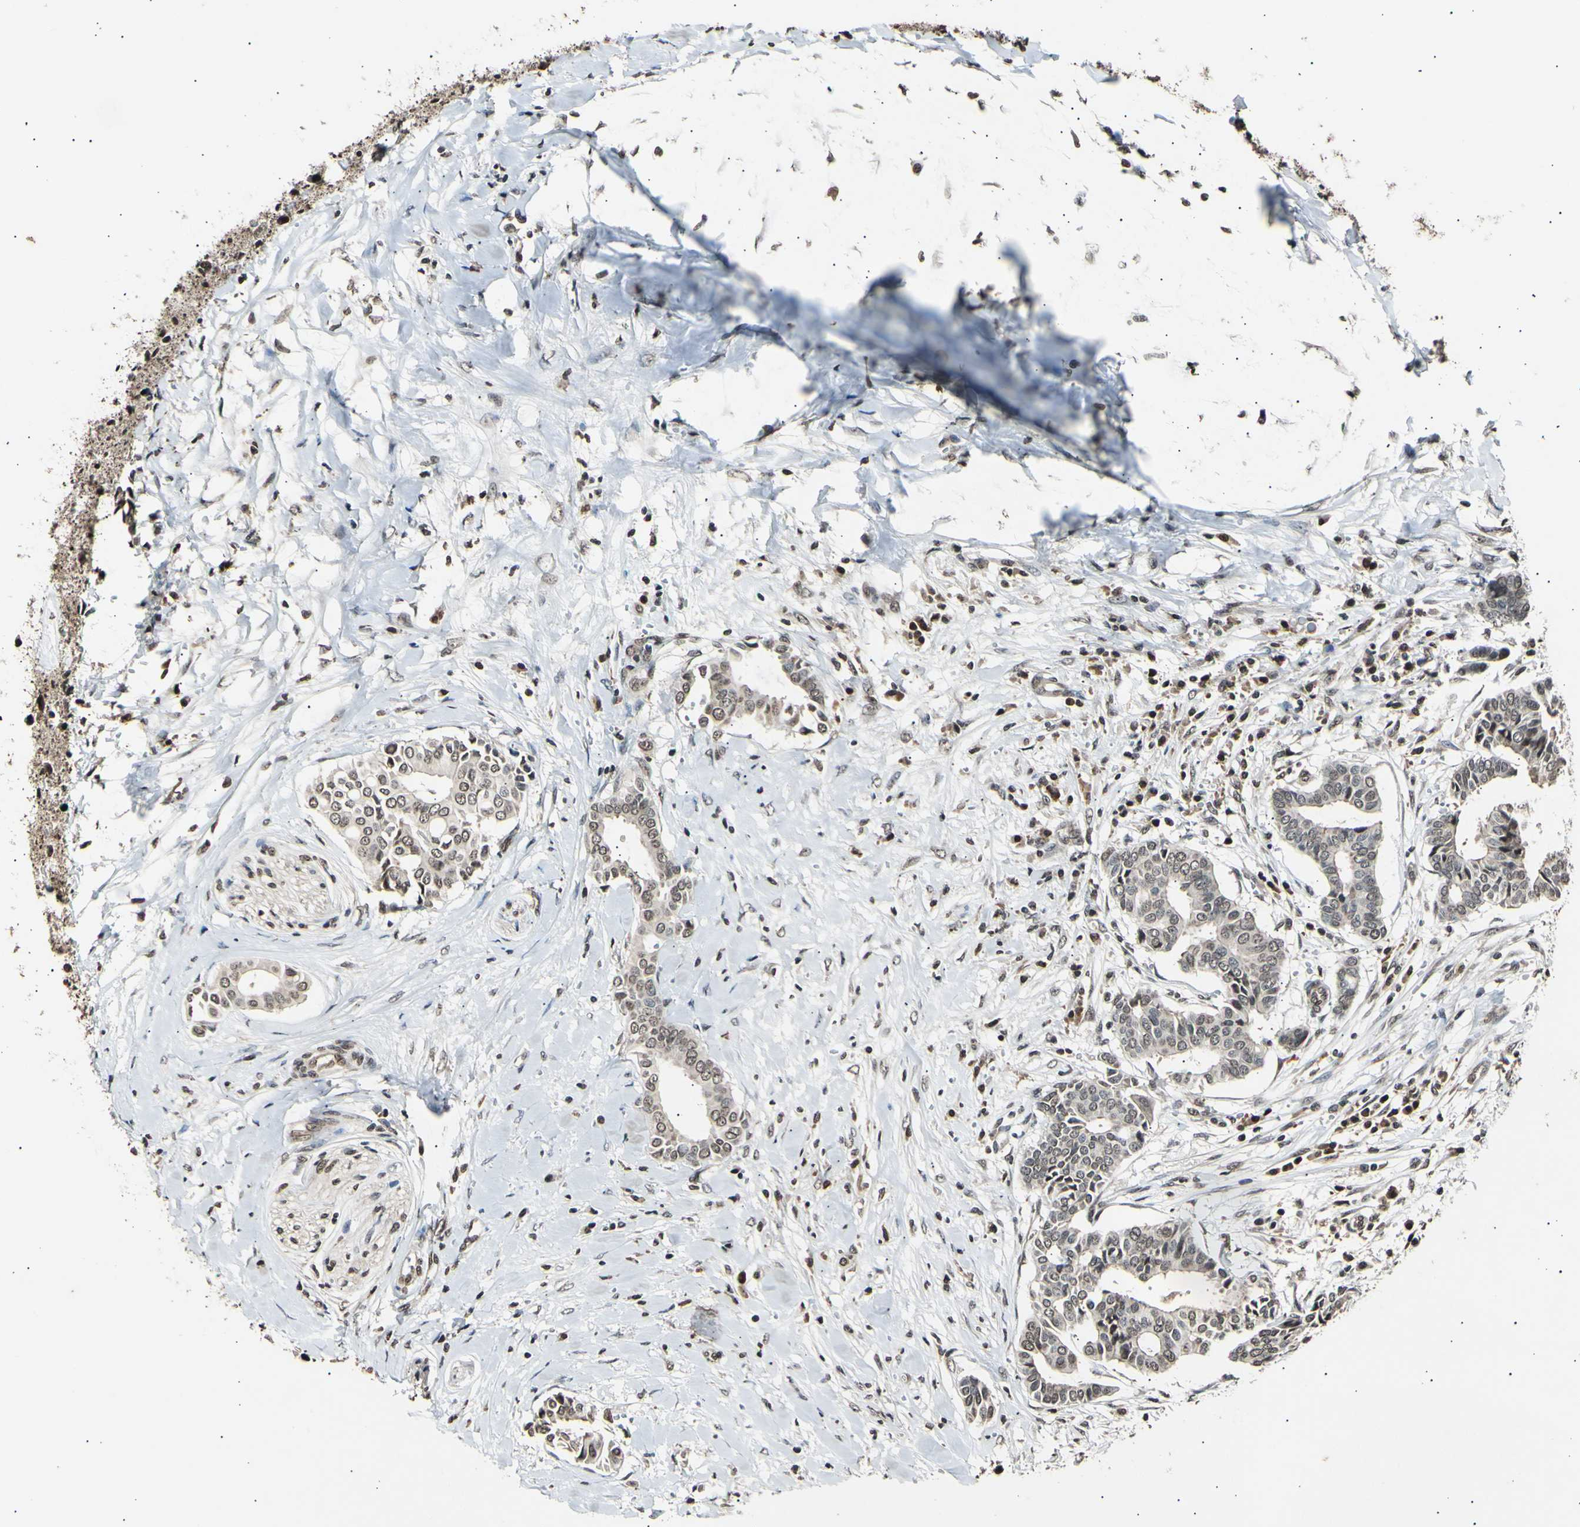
{"staining": {"intensity": "moderate", "quantity": ">75%", "location": "cytoplasmic/membranous,nuclear"}, "tissue": "head and neck cancer", "cell_type": "Tumor cells", "image_type": "cancer", "snomed": [{"axis": "morphology", "description": "Adenocarcinoma, NOS"}, {"axis": "topography", "description": "Salivary gland"}, {"axis": "topography", "description": "Head-Neck"}], "caption": "A brown stain highlights moderate cytoplasmic/membranous and nuclear positivity of a protein in human adenocarcinoma (head and neck) tumor cells.", "gene": "ANAPC7", "patient": {"sex": "female", "age": 59}}